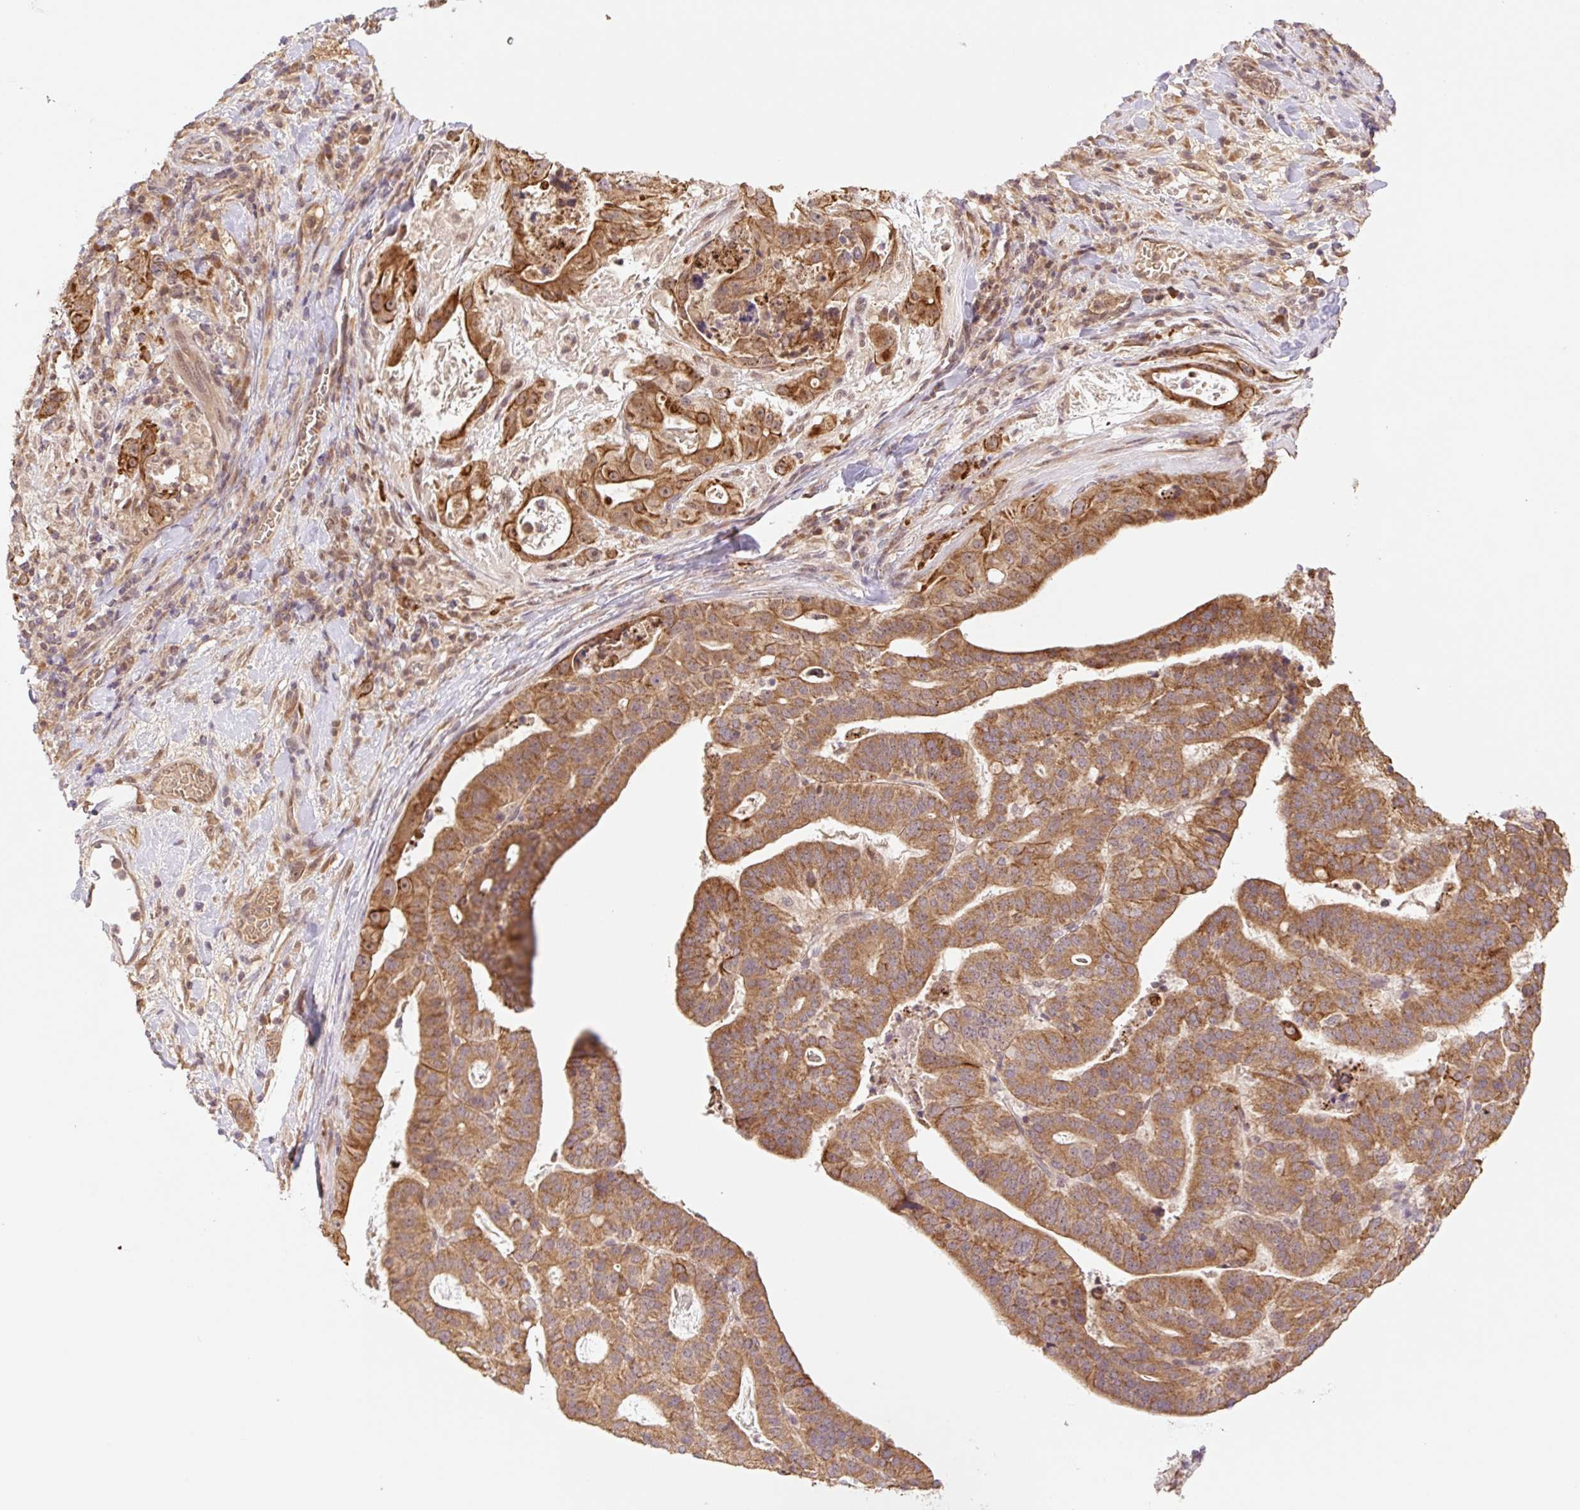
{"staining": {"intensity": "strong", "quantity": ">75%", "location": "cytoplasmic/membranous"}, "tissue": "stomach cancer", "cell_type": "Tumor cells", "image_type": "cancer", "snomed": [{"axis": "morphology", "description": "Adenocarcinoma, NOS"}, {"axis": "topography", "description": "Stomach"}], "caption": "This photomicrograph displays stomach adenocarcinoma stained with immunohistochemistry to label a protein in brown. The cytoplasmic/membranous of tumor cells show strong positivity for the protein. Nuclei are counter-stained blue.", "gene": "YJU2B", "patient": {"sex": "male", "age": 48}}